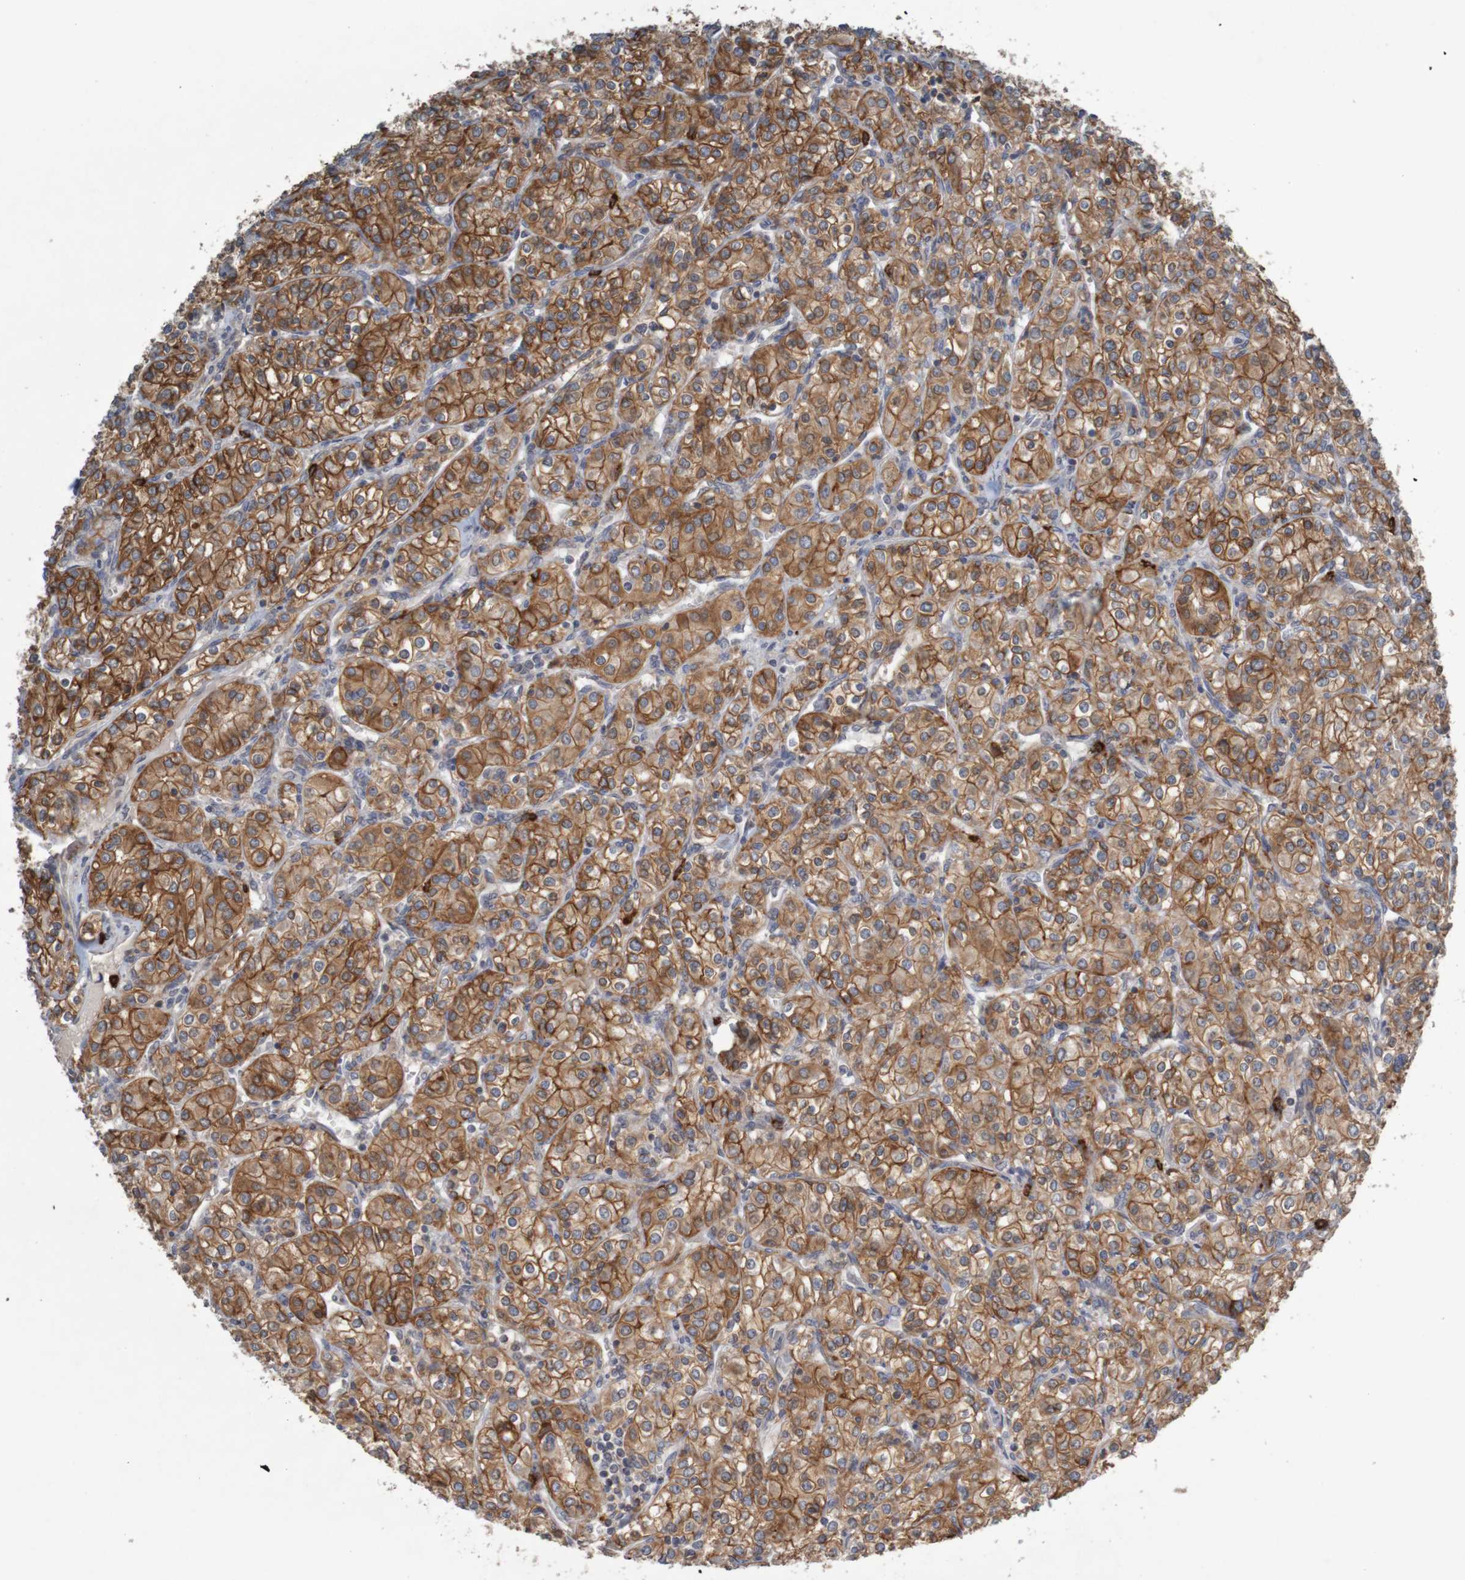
{"staining": {"intensity": "strong", "quantity": ">75%", "location": "cytoplasmic/membranous"}, "tissue": "renal cancer", "cell_type": "Tumor cells", "image_type": "cancer", "snomed": [{"axis": "morphology", "description": "Adenocarcinoma, NOS"}, {"axis": "topography", "description": "Kidney"}], "caption": "Renal cancer stained with a brown dye displays strong cytoplasmic/membranous positive staining in approximately >75% of tumor cells.", "gene": "B3GAT2", "patient": {"sex": "male", "age": 77}}